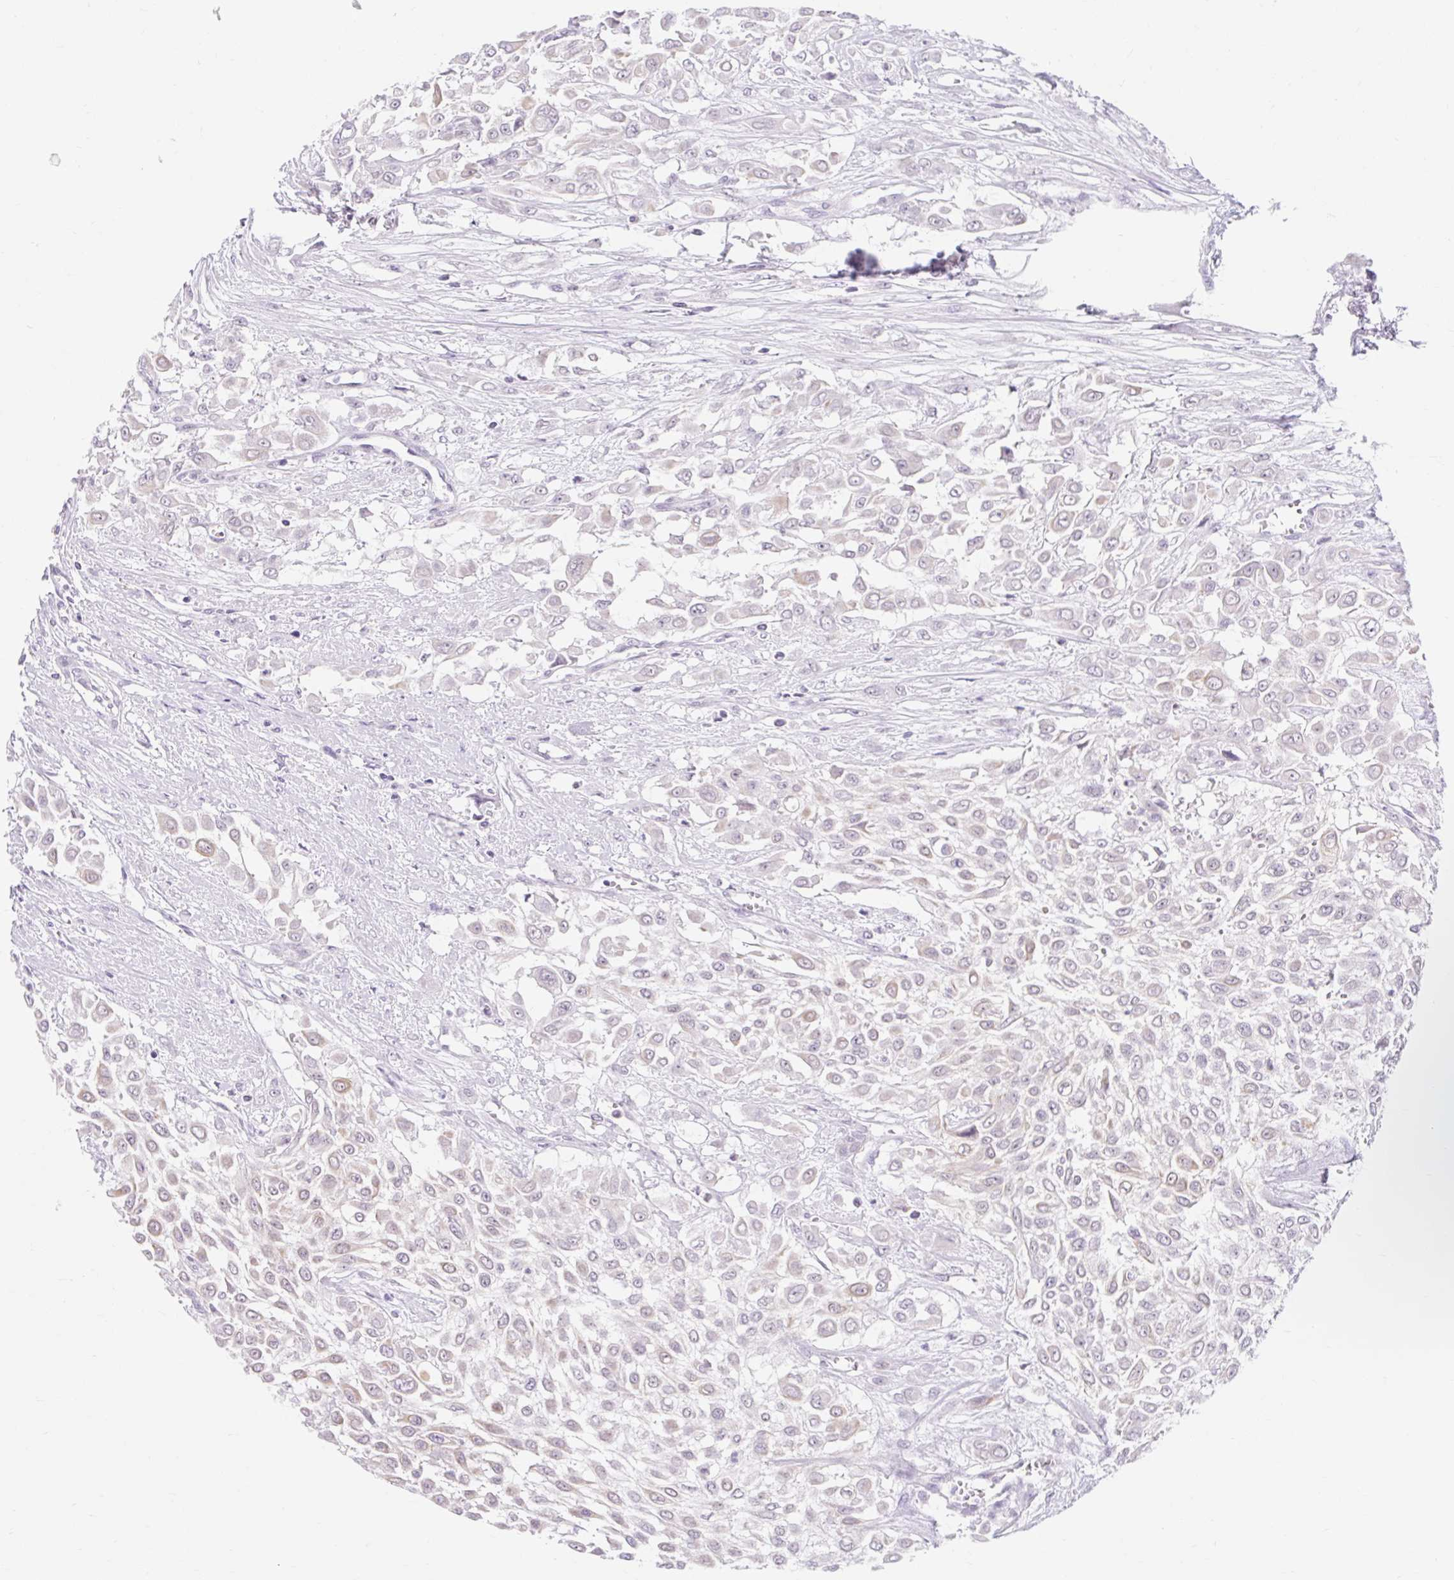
{"staining": {"intensity": "weak", "quantity": "<25%", "location": "cytoplasmic/membranous"}, "tissue": "urothelial cancer", "cell_type": "Tumor cells", "image_type": "cancer", "snomed": [{"axis": "morphology", "description": "Urothelial carcinoma, High grade"}, {"axis": "topography", "description": "Urinary bladder"}], "caption": "IHC histopathology image of neoplastic tissue: urothelial cancer stained with DAB shows no significant protein expression in tumor cells.", "gene": "ITPK1", "patient": {"sex": "male", "age": 57}}